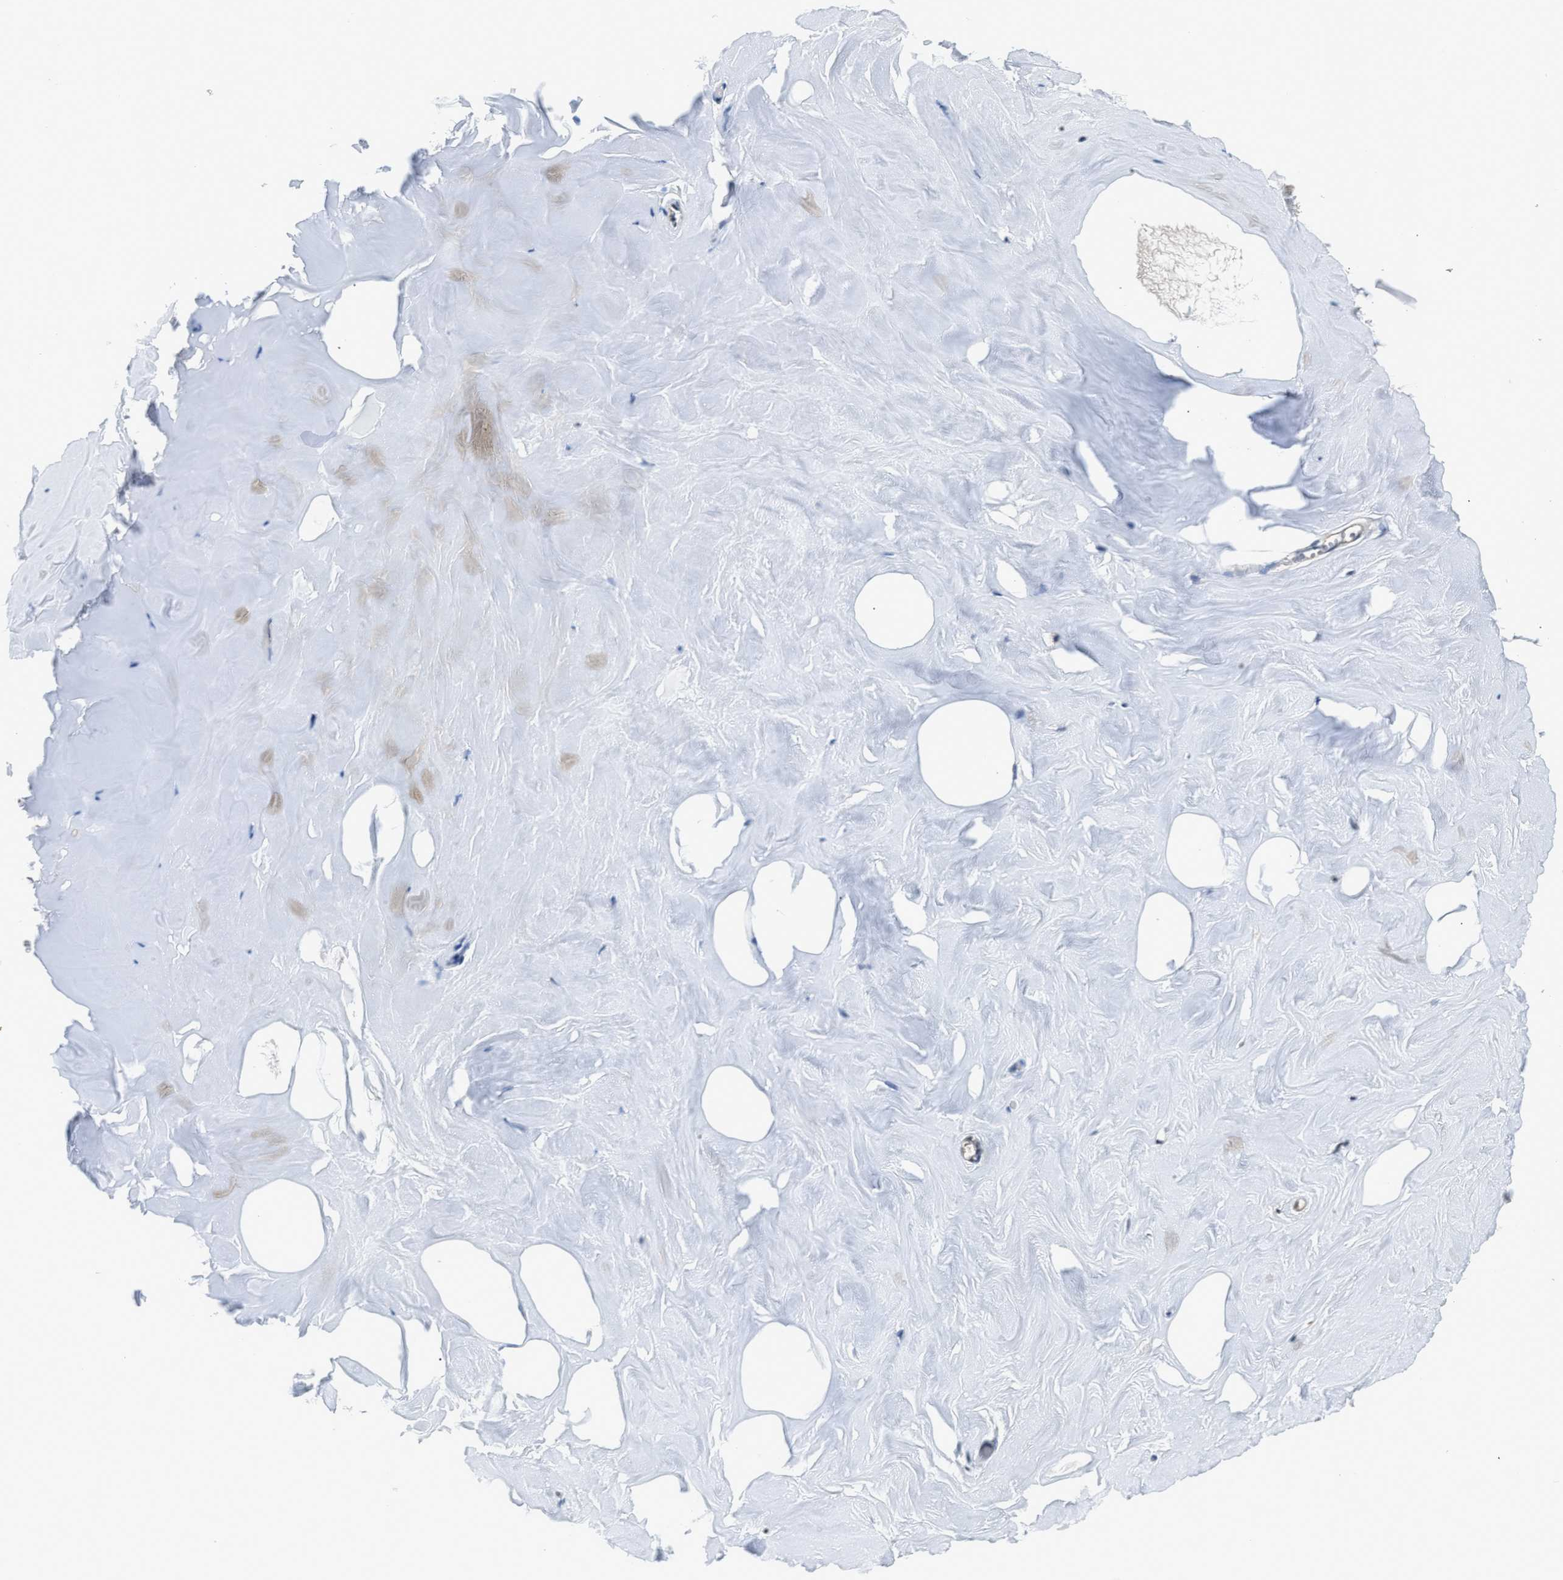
{"staining": {"intensity": "negative", "quantity": "none", "location": "none"}, "tissue": "breast", "cell_type": "Adipocytes", "image_type": "normal", "snomed": [{"axis": "morphology", "description": "Normal tissue, NOS"}, {"axis": "topography", "description": "Breast"}], "caption": "Adipocytes show no significant protein staining in benign breast.", "gene": "RAB29", "patient": {"sex": "female", "age": 75}}